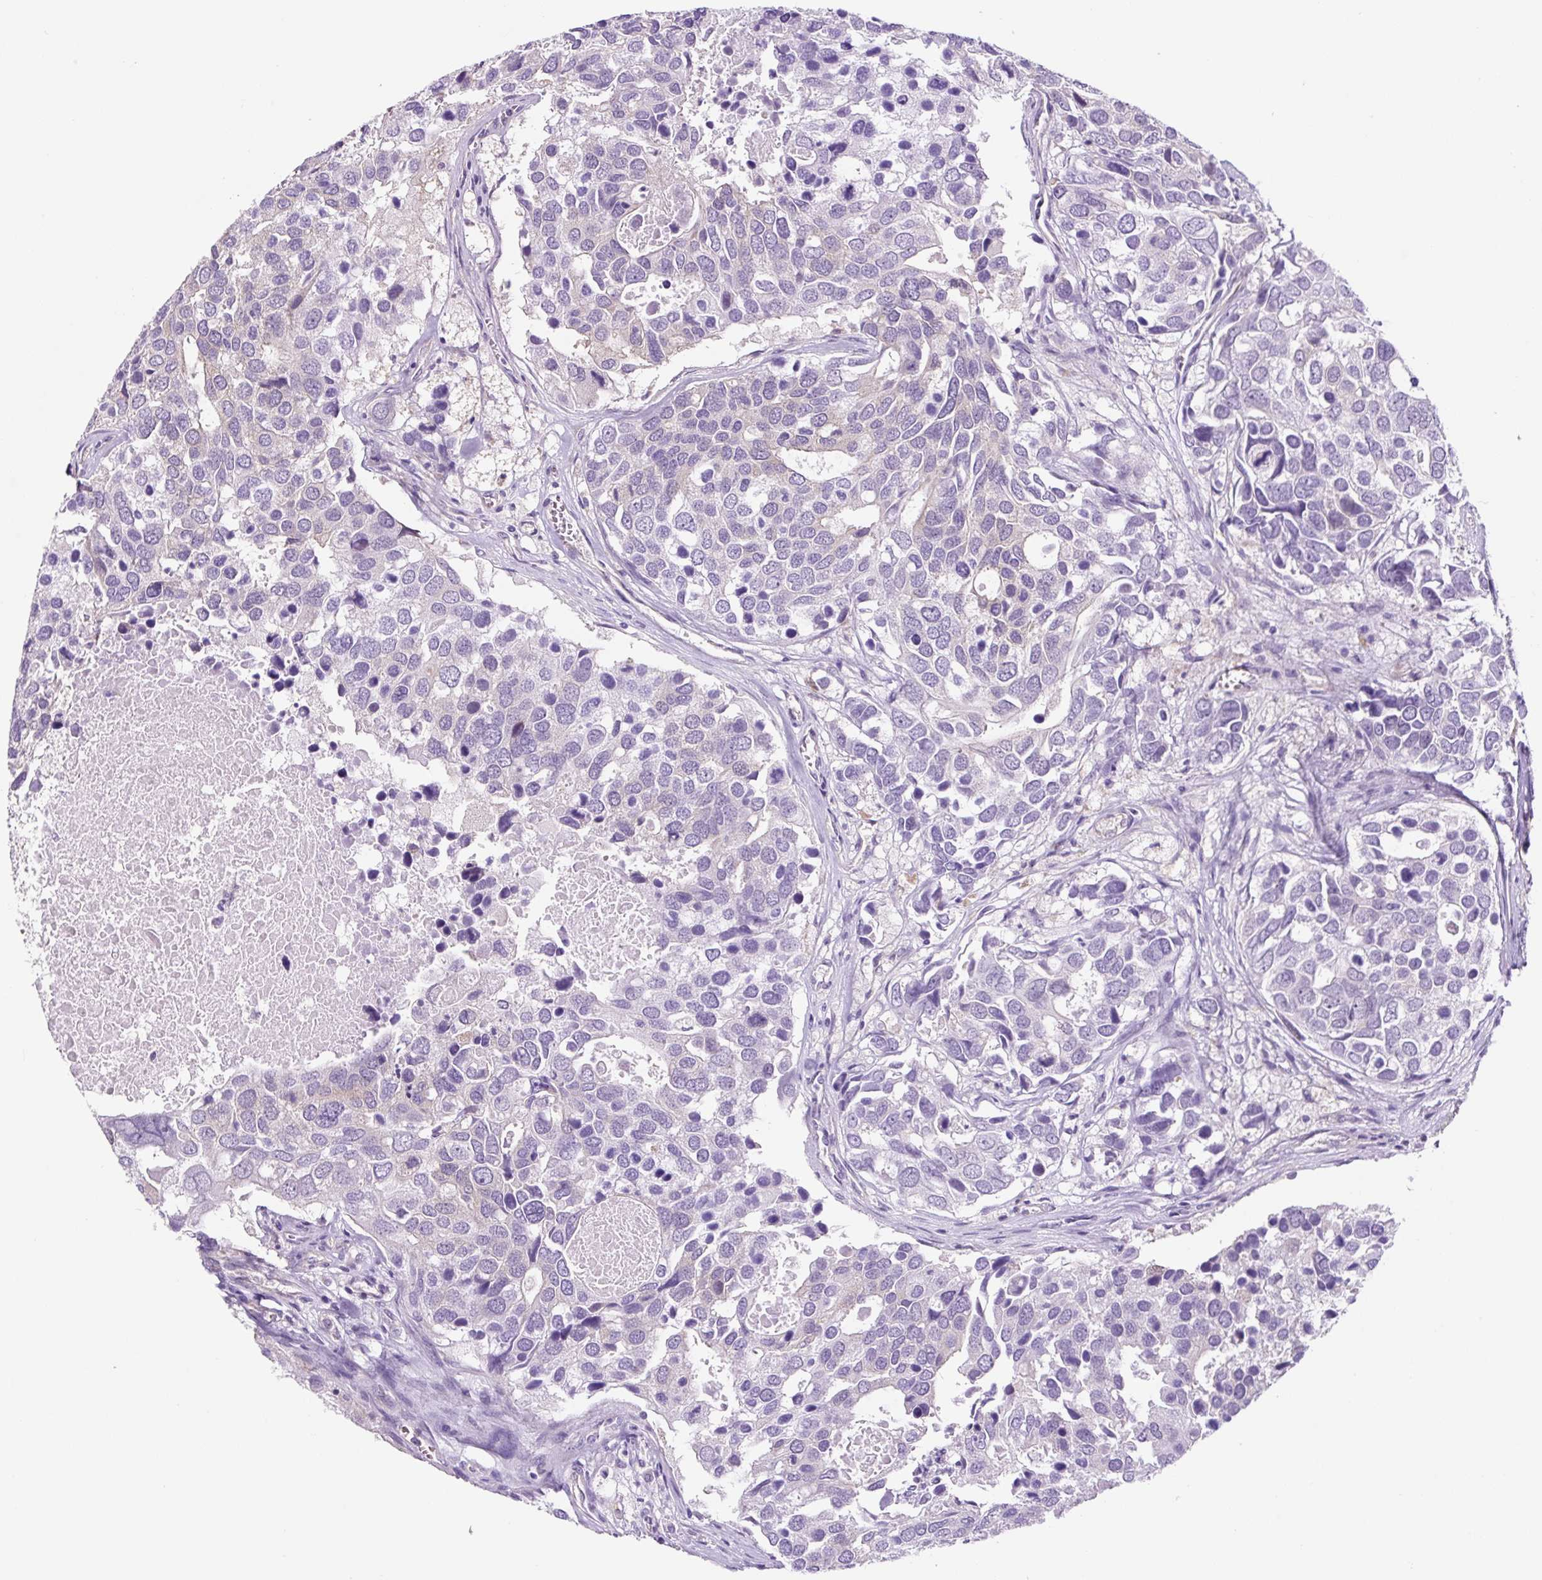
{"staining": {"intensity": "negative", "quantity": "none", "location": "none"}, "tissue": "breast cancer", "cell_type": "Tumor cells", "image_type": "cancer", "snomed": [{"axis": "morphology", "description": "Duct carcinoma"}, {"axis": "topography", "description": "Breast"}], "caption": "DAB (3,3'-diaminobenzidine) immunohistochemical staining of human breast cancer (invasive ductal carcinoma) exhibits no significant staining in tumor cells. (DAB (3,3'-diaminobenzidine) IHC with hematoxylin counter stain).", "gene": "GORASP1", "patient": {"sex": "female", "age": 83}}